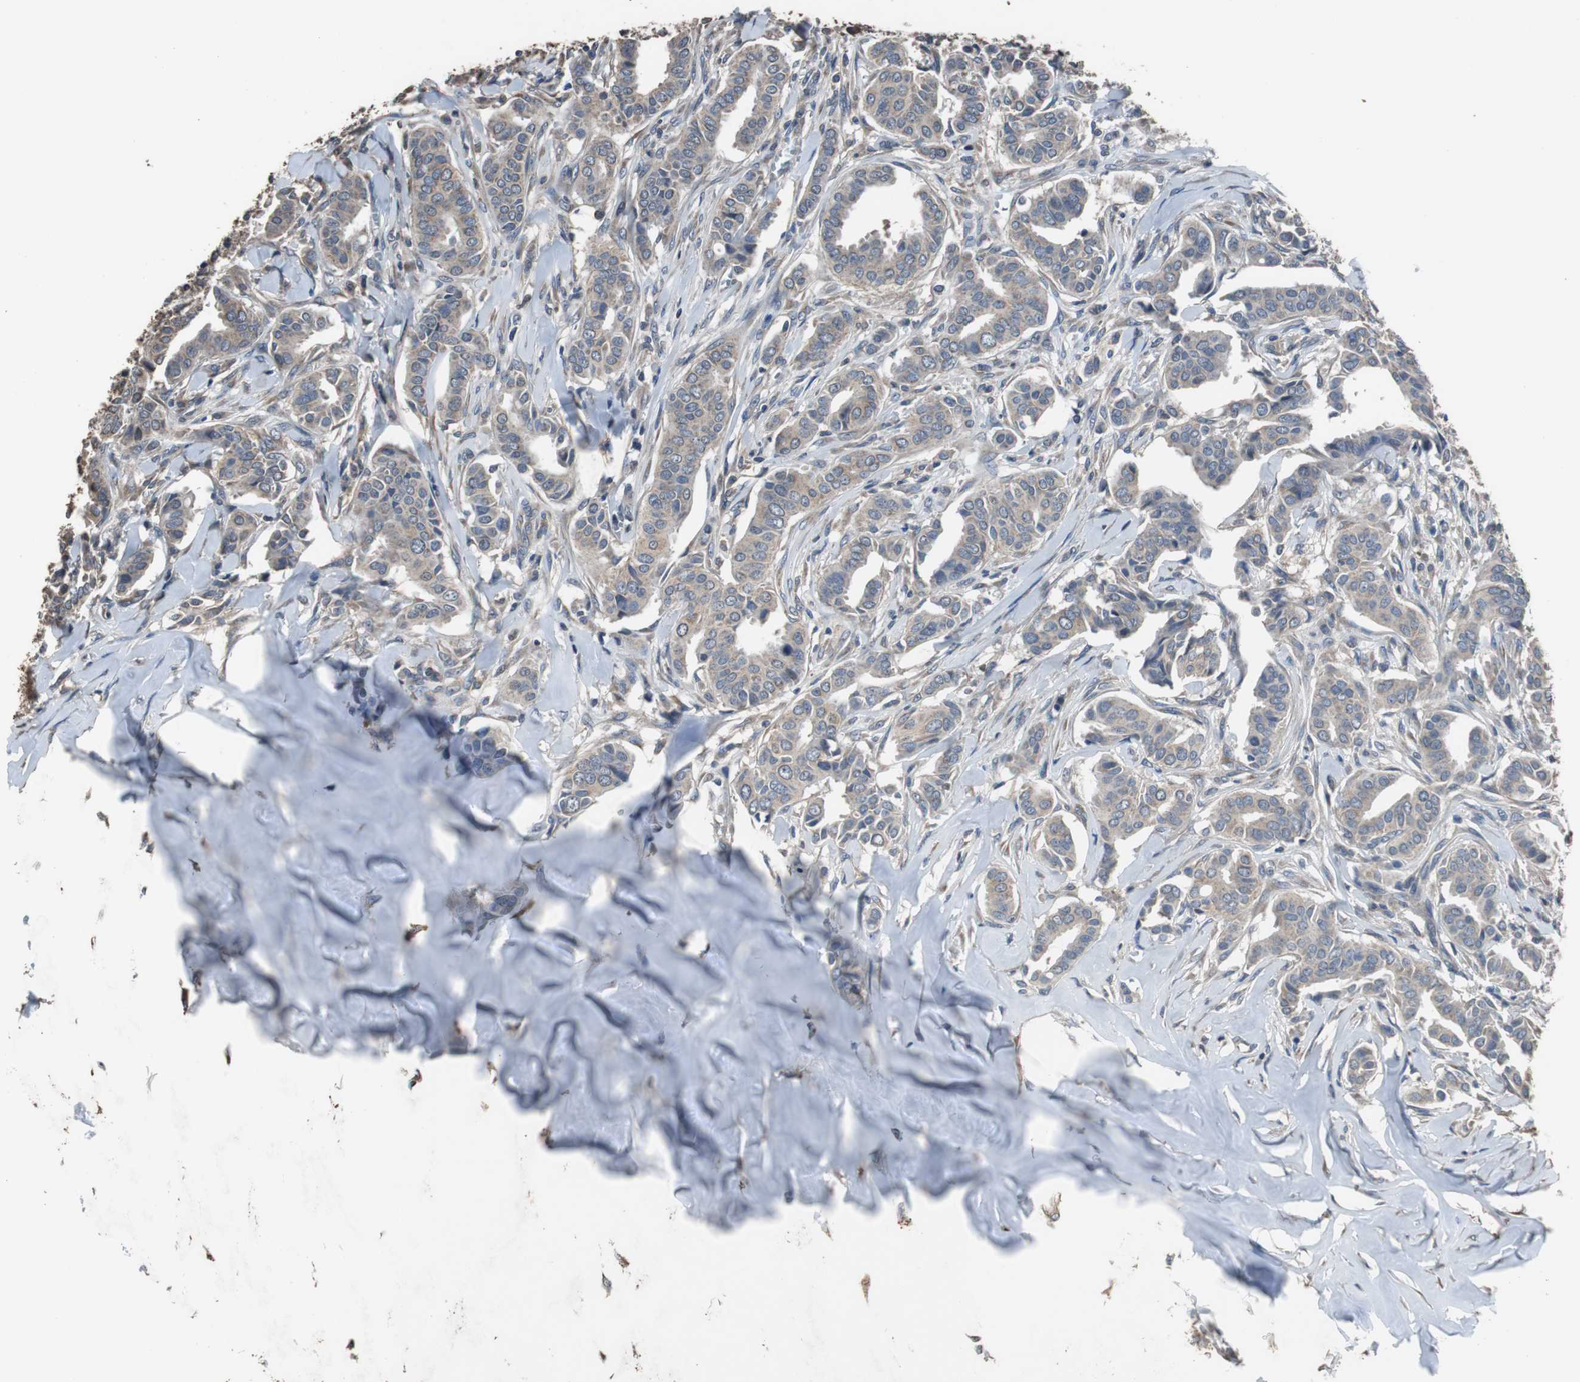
{"staining": {"intensity": "weak", "quantity": ">75%", "location": "cytoplasmic/membranous"}, "tissue": "head and neck cancer", "cell_type": "Tumor cells", "image_type": "cancer", "snomed": [{"axis": "morphology", "description": "Adenocarcinoma, NOS"}, {"axis": "topography", "description": "Salivary gland"}, {"axis": "topography", "description": "Head-Neck"}], "caption": "This is an image of IHC staining of head and neck cancer (adenocarcinoma), which shows weak positivity in the cytoplasmic/membranous of tumor cells.", "gene": "SCIMP", "patient": {"sex": "female", "age": 59}}